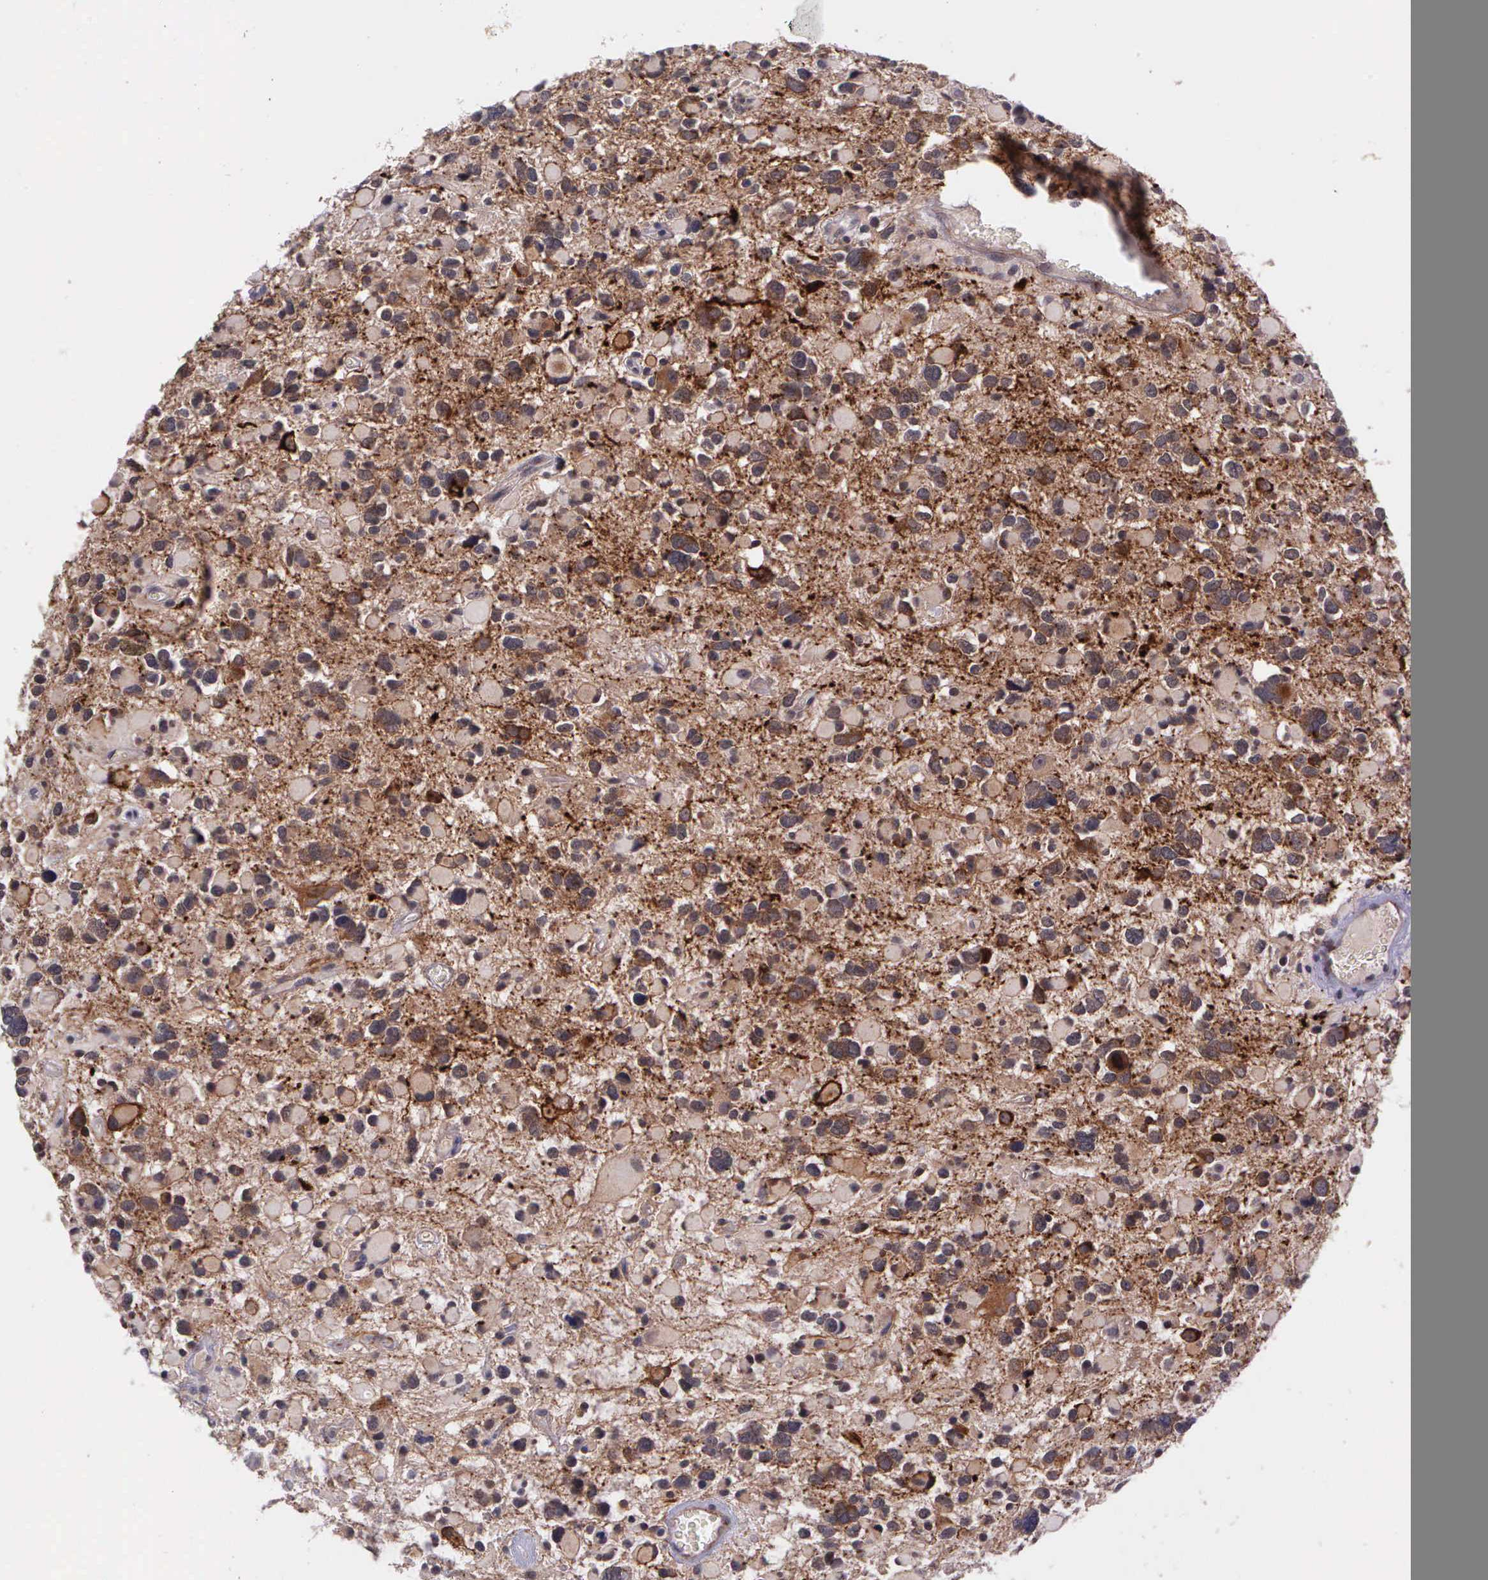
{"staining": {"intensity": "strong", "quantity": ">75%", "location": "cytoplasmic/membranous"}, "tissue": "glioma", "cell_type": "Tumor cells", "image_type": "cancer", "snomed": [{"axis": "morphology", "description": "Glioma, malignant, High grade"}, {"axis": "topography", "description": "Brain"}], "caption": "This histopathology image displays malignant glioma (high-grade) stained with IHC to label a protein in brown. The cytoplasmic/membranous of tumor cells show strong positivity for the protein. Nuclei are counter-stained blue.", "gene": "PRICKLE3", "patient": {"sex": "female", "age": 37}}